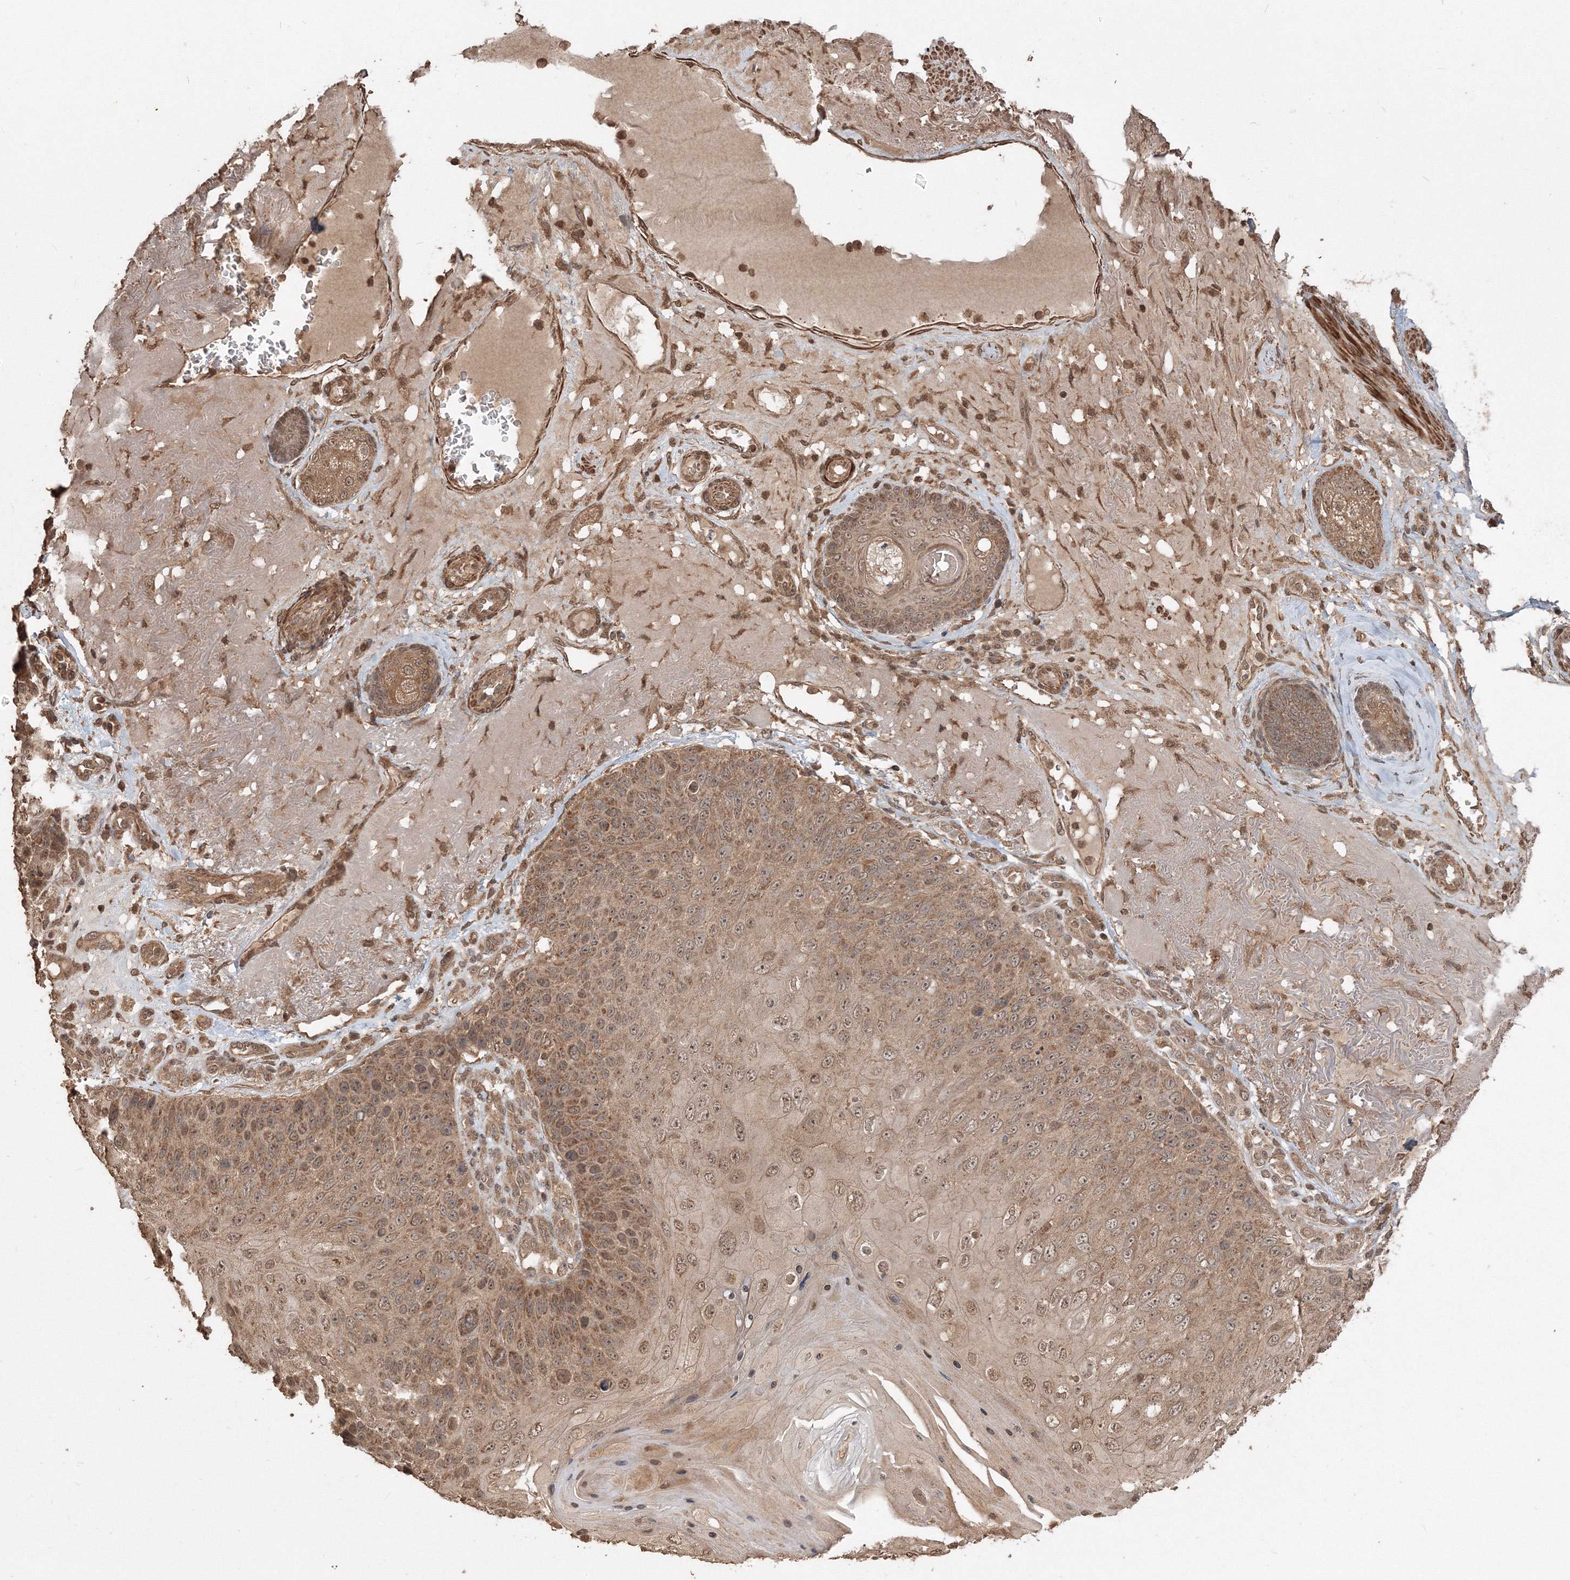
{"staining": {"intensity": "moderate", "quantity": ">75%", "location": "cytoplasmic/membranous,nuclear"}, "tissue": "skin cancer", "cell_type": "Tumor cells", "image_type": "cancer", "snomed": [{"axis": "morphology", "description": "Squamous cell carcinoma, NOS"}, {"axis": "topography", "description": "Skin"}], "caption": "A brown stain shows moderate cytoplasmic/membranous and nuclear staining of a protein in squamous cell carcinoma (skin) tumor cells.", "gene": "CCDC122", "patient": {"sex": "female", "age": 88}}